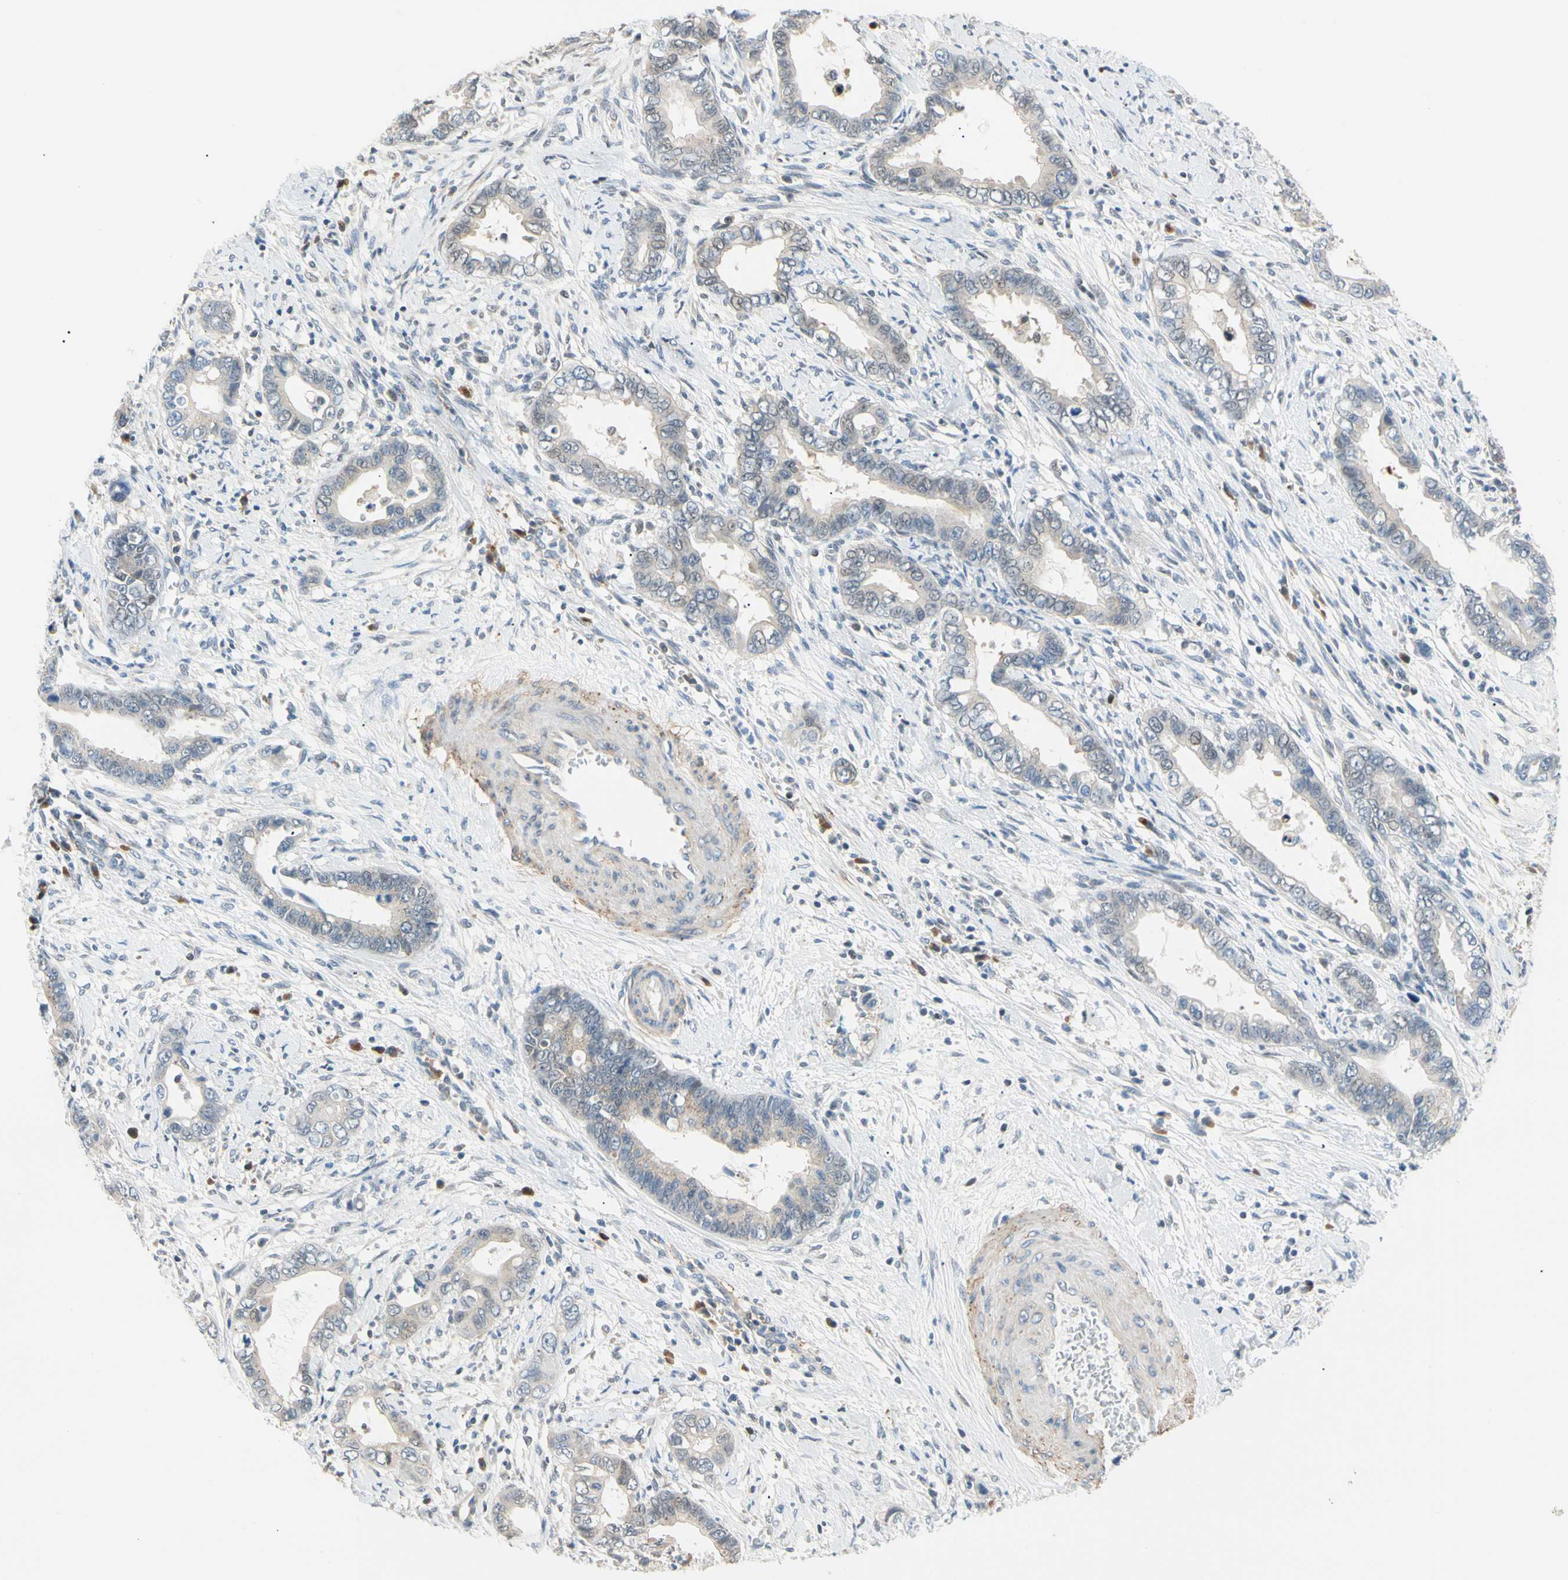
{"staining": {"intensity": "weak", "quantity": "25%-75%", "location": "cytoplasmic/membranous"}, "tissue": "cervical cancer", "cell_type": "Tumor cells", "image_type": "cancer", "snomed": [{"axis": "morphology", "description": "Adenocarcinoma, NOS"}, {"axis": "topography", "description": "Cervix"}], "caption": "This is an image of immunohistochemistry (IHC) staining of cervical adenocarcinoma, which shows weak expression in the cytoplasmic/membranous of tumor cells.", "gene": "SEC23B", "patient": {"sex": "female", "age": 44}}